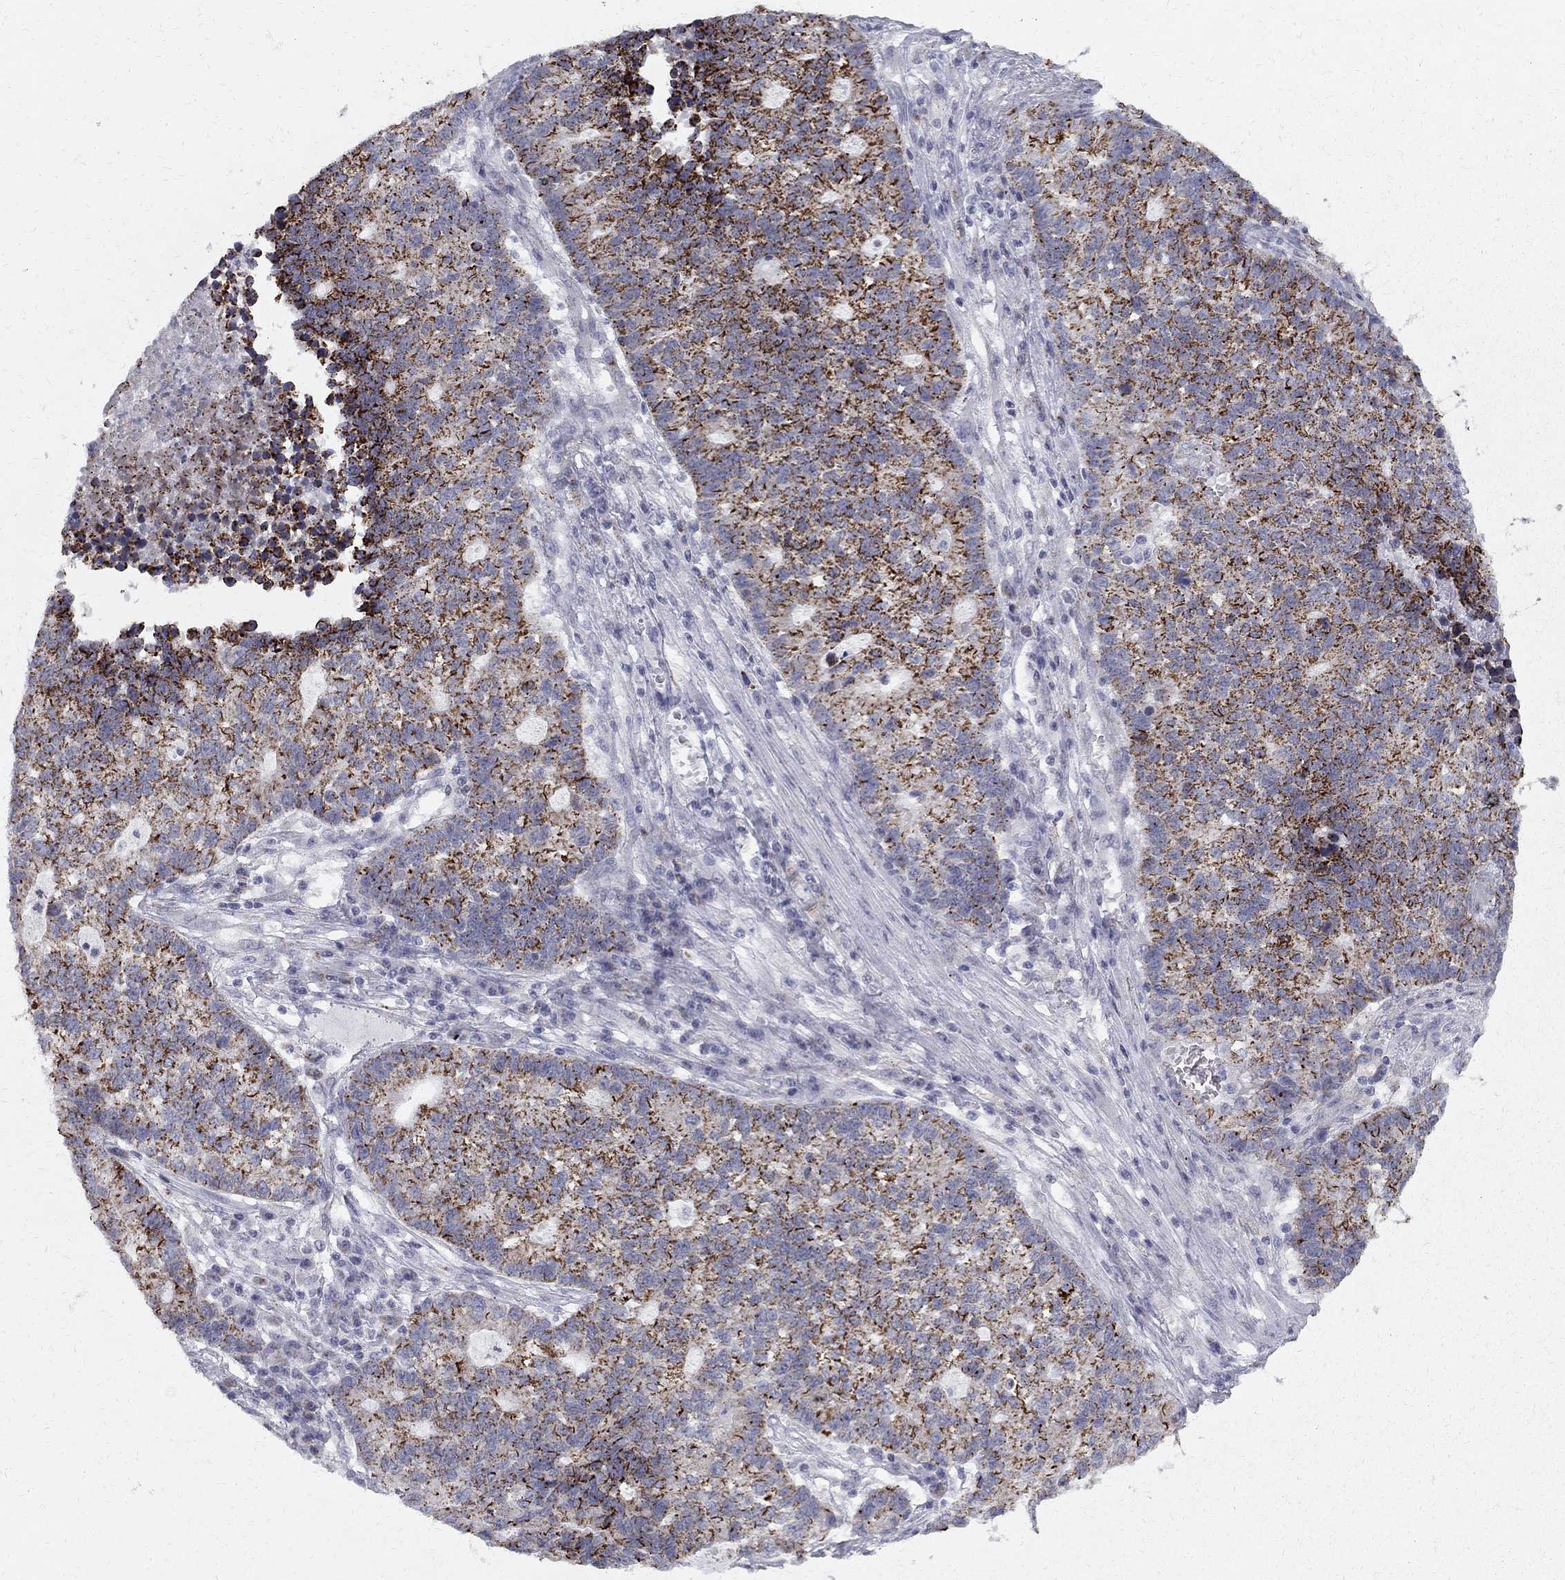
{"staining": {"intensity": "strong", "quantity": ">75%", "location": "cytoplasmic/membranous"}, "tissue": "lung cancer", "cell_type": "Tumor cells", "image_type": "cancer", "snomed": [{"axis": "morphology", "description": "Adenocarcinoma, NOS"}, {"axis": "topography", "description": "Lung"}], "caption": "A brown stain highlights strong cytoplasmic/membranous expression of a protein in adenocarcinoma (lung) tumor cells. (DAB IHC with brightfield microscopy, high magnification).", "gene": "CLIC6", "patient": {"sex": "male", "age": 57}}